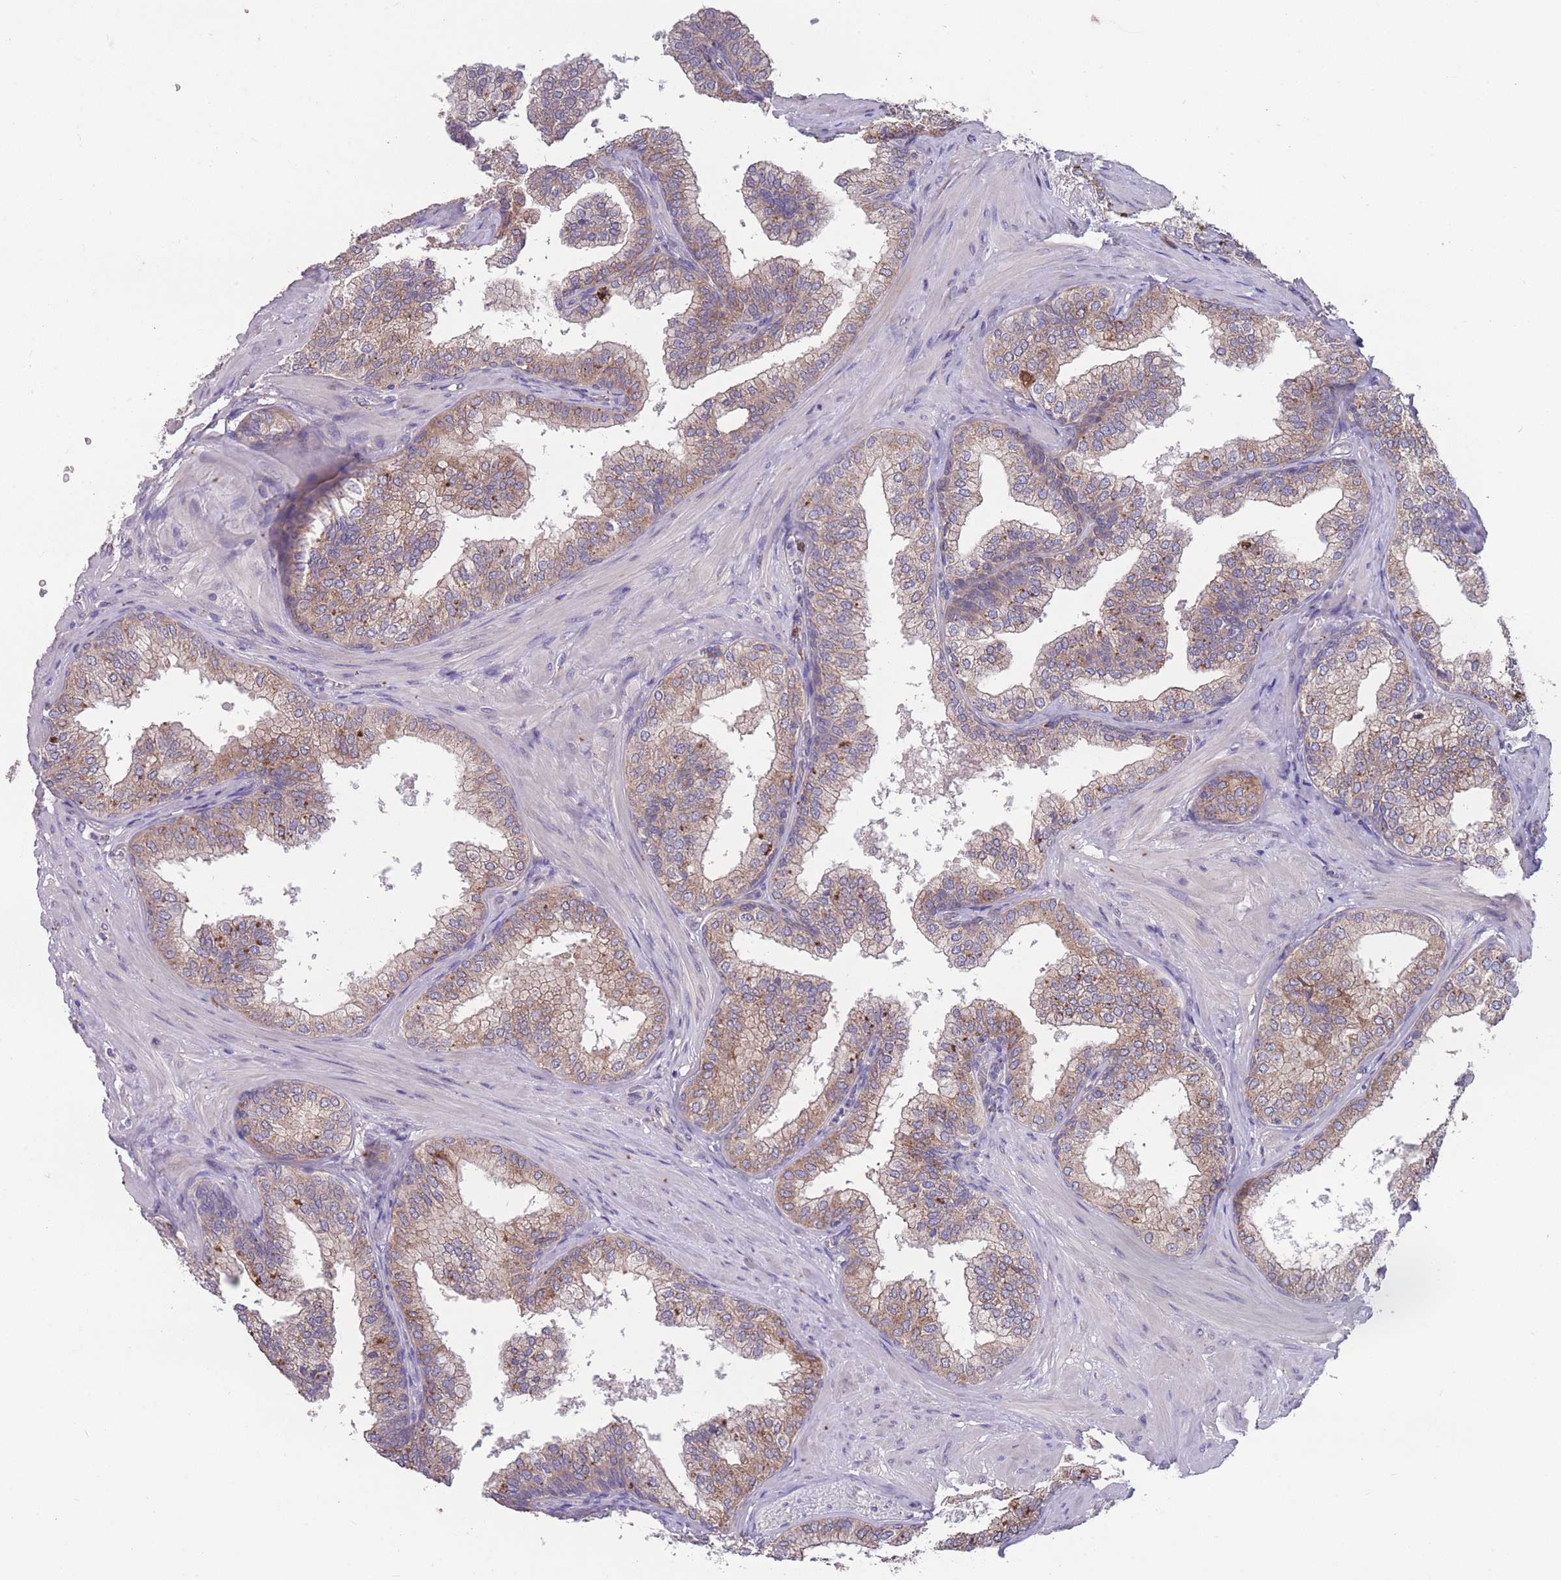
{"staining": {"intensity": "moderate", "quantity": "25%-75%", "location": "cytoplasmic/membranous"}, "tissue": "prostate", "cell_type": "Glandular cells", "image_type": "normal", "snomed": [{"axis": "morphology", "description": "Normal tissue, NOS"}, {"axis": "topography", "description": "Prostate"}], "caption": "A high-resolution image shows immunohistochemistry staining of normal prostate, which shows moderate cytoplasmic/membranous positivity in approximately 25%-75% of glandular cells. Using DAB (3,3'-diaminobenzidine) (brown) and hematoxylin (blue) stains, captured at high magnification using brightfield microscopy.", "gene": "STIM2", "patient": {"sex": "male", "age": 60}}